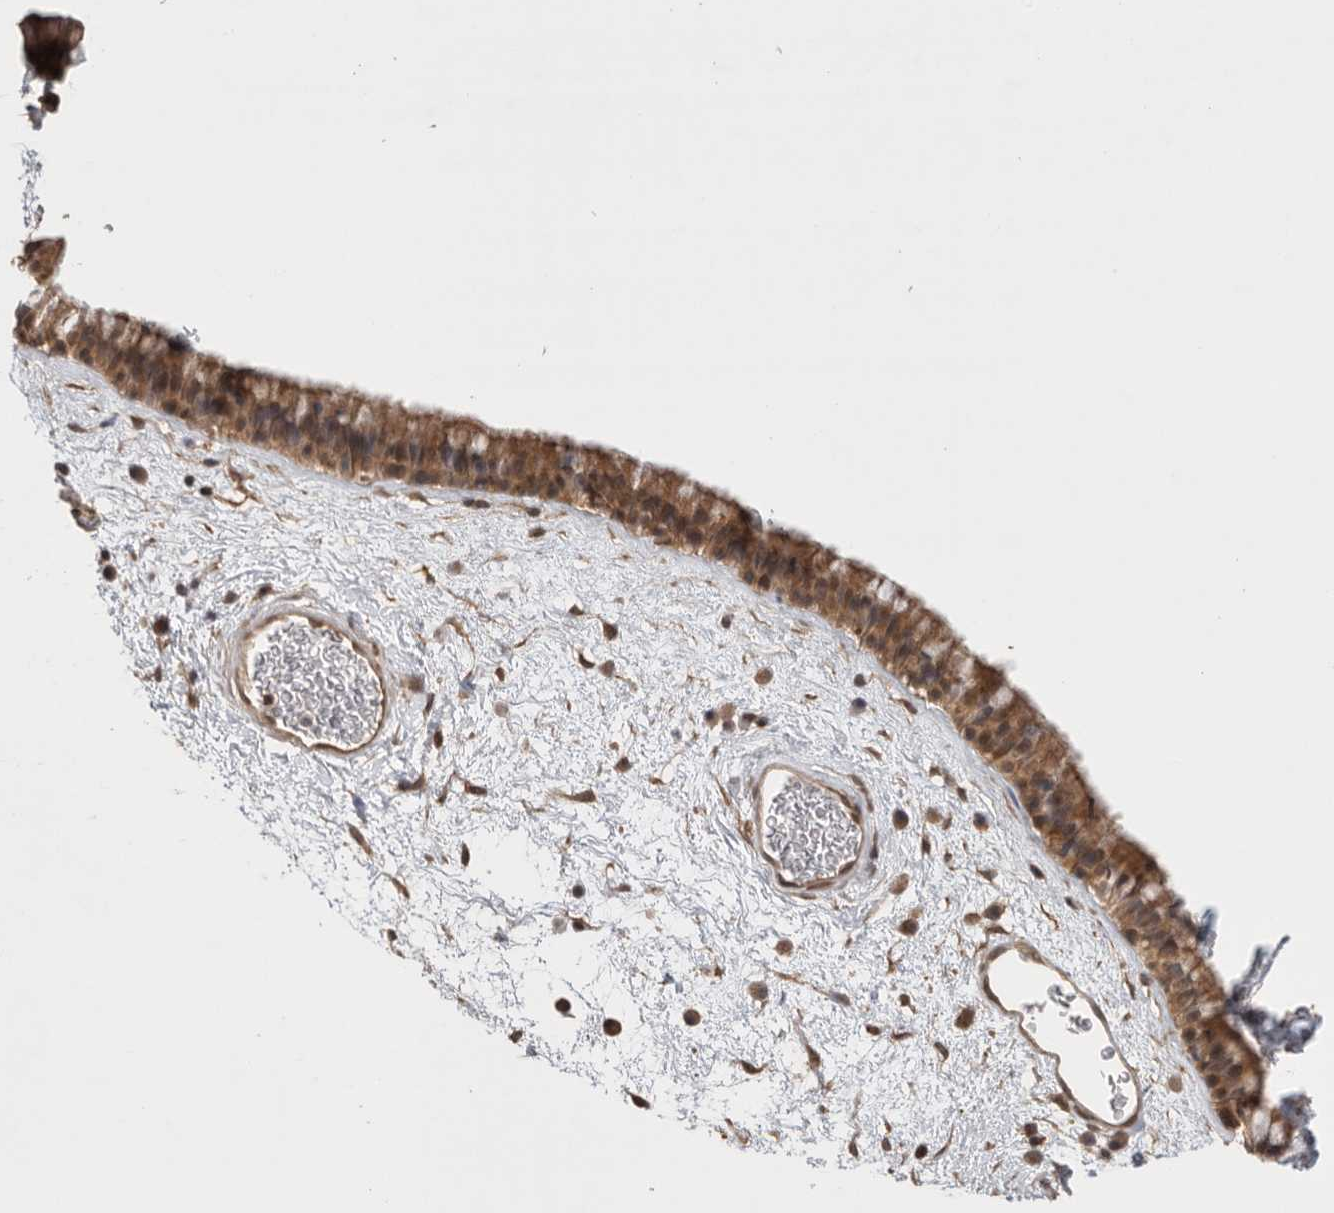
{"staining": {"intensity": "moderate", "quantity": ">75%", "location": "cytoplasmic/membranous,nuclear"}, "tissue": "nasopharynx", "cell_type": "Respiratory epithelial cells", "image_type": "normal", "snomed": [{"axis": "morphology", "description": "Normal tissue, NOS"}, {"axis": "morphology", "description": "Inflammation, NOS"}, {"axis": "topography", "description": "Nasopharynx"}], "caption": "Immunohistochemical staining of unremarkable nasopharynx exhibits >75% levels of moderate cytoplasmic/membranous,nuclear protein expression in approximately >75% of respiratory epithelial cells.", "gene": "VPS50", "patient": {"sex": "male", "age": 48}}